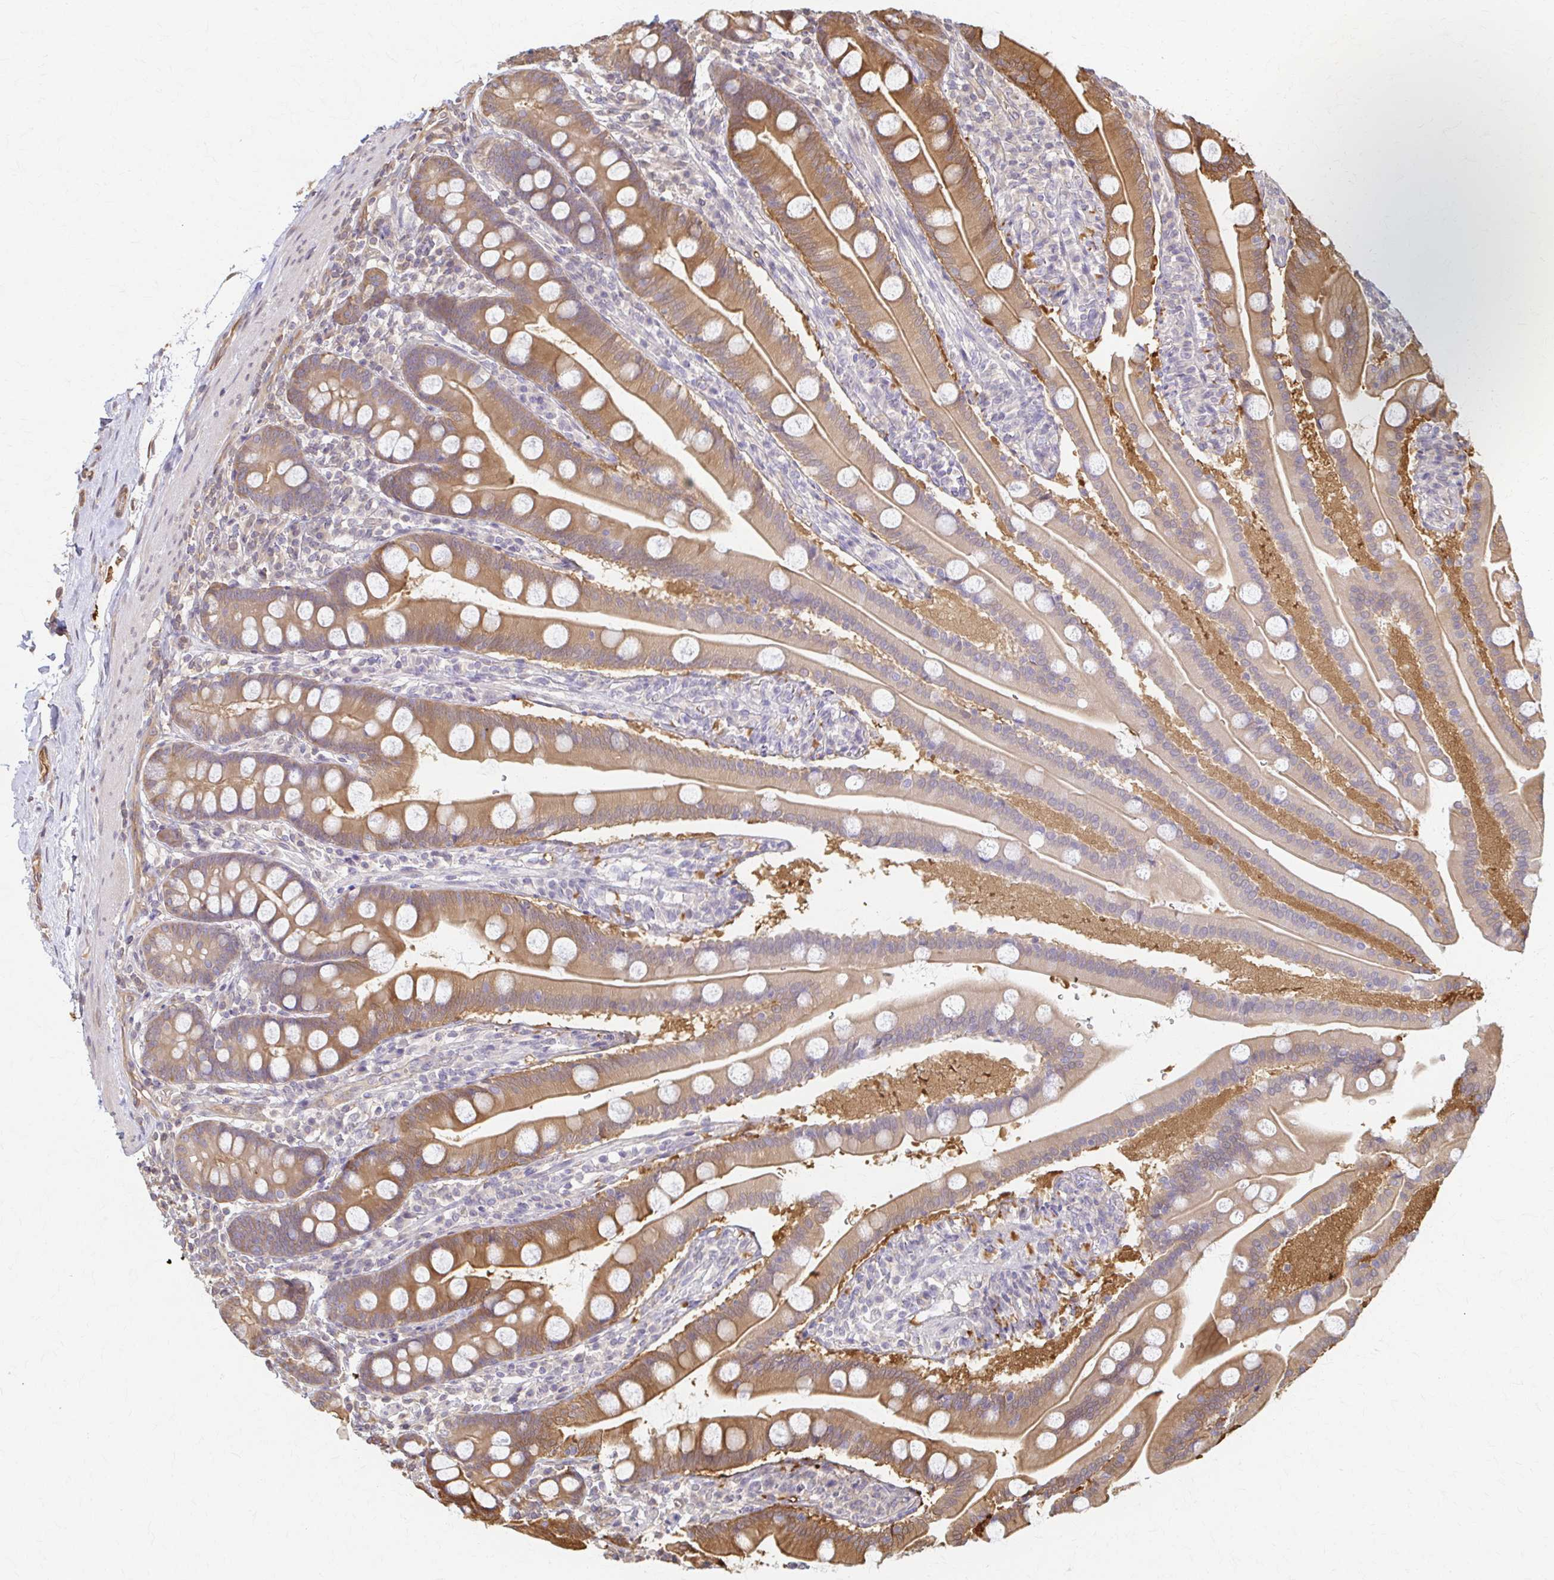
{"staining": {"intensity": "moderate", "quantity": "25%-75%", "location": "cytoplasmic/membranous"}, "tissue": "duodenum", "cell_type": "Glandular cells", "image_type": "normal", "snomed": [{"axis": "morphology", "description": "Normal tissue, NOS"}, {"axis": "topography", "description": "Duodenum"}], "caption": "Immunohistochemistry of unremarkable human duodenum reveals medium levels of moderate cytoplasmic/membranous positivity in about 25%-75% of glandular cells.", "gene": "ARHGAP35", "patient": {"sex": "female", "age": 67}}